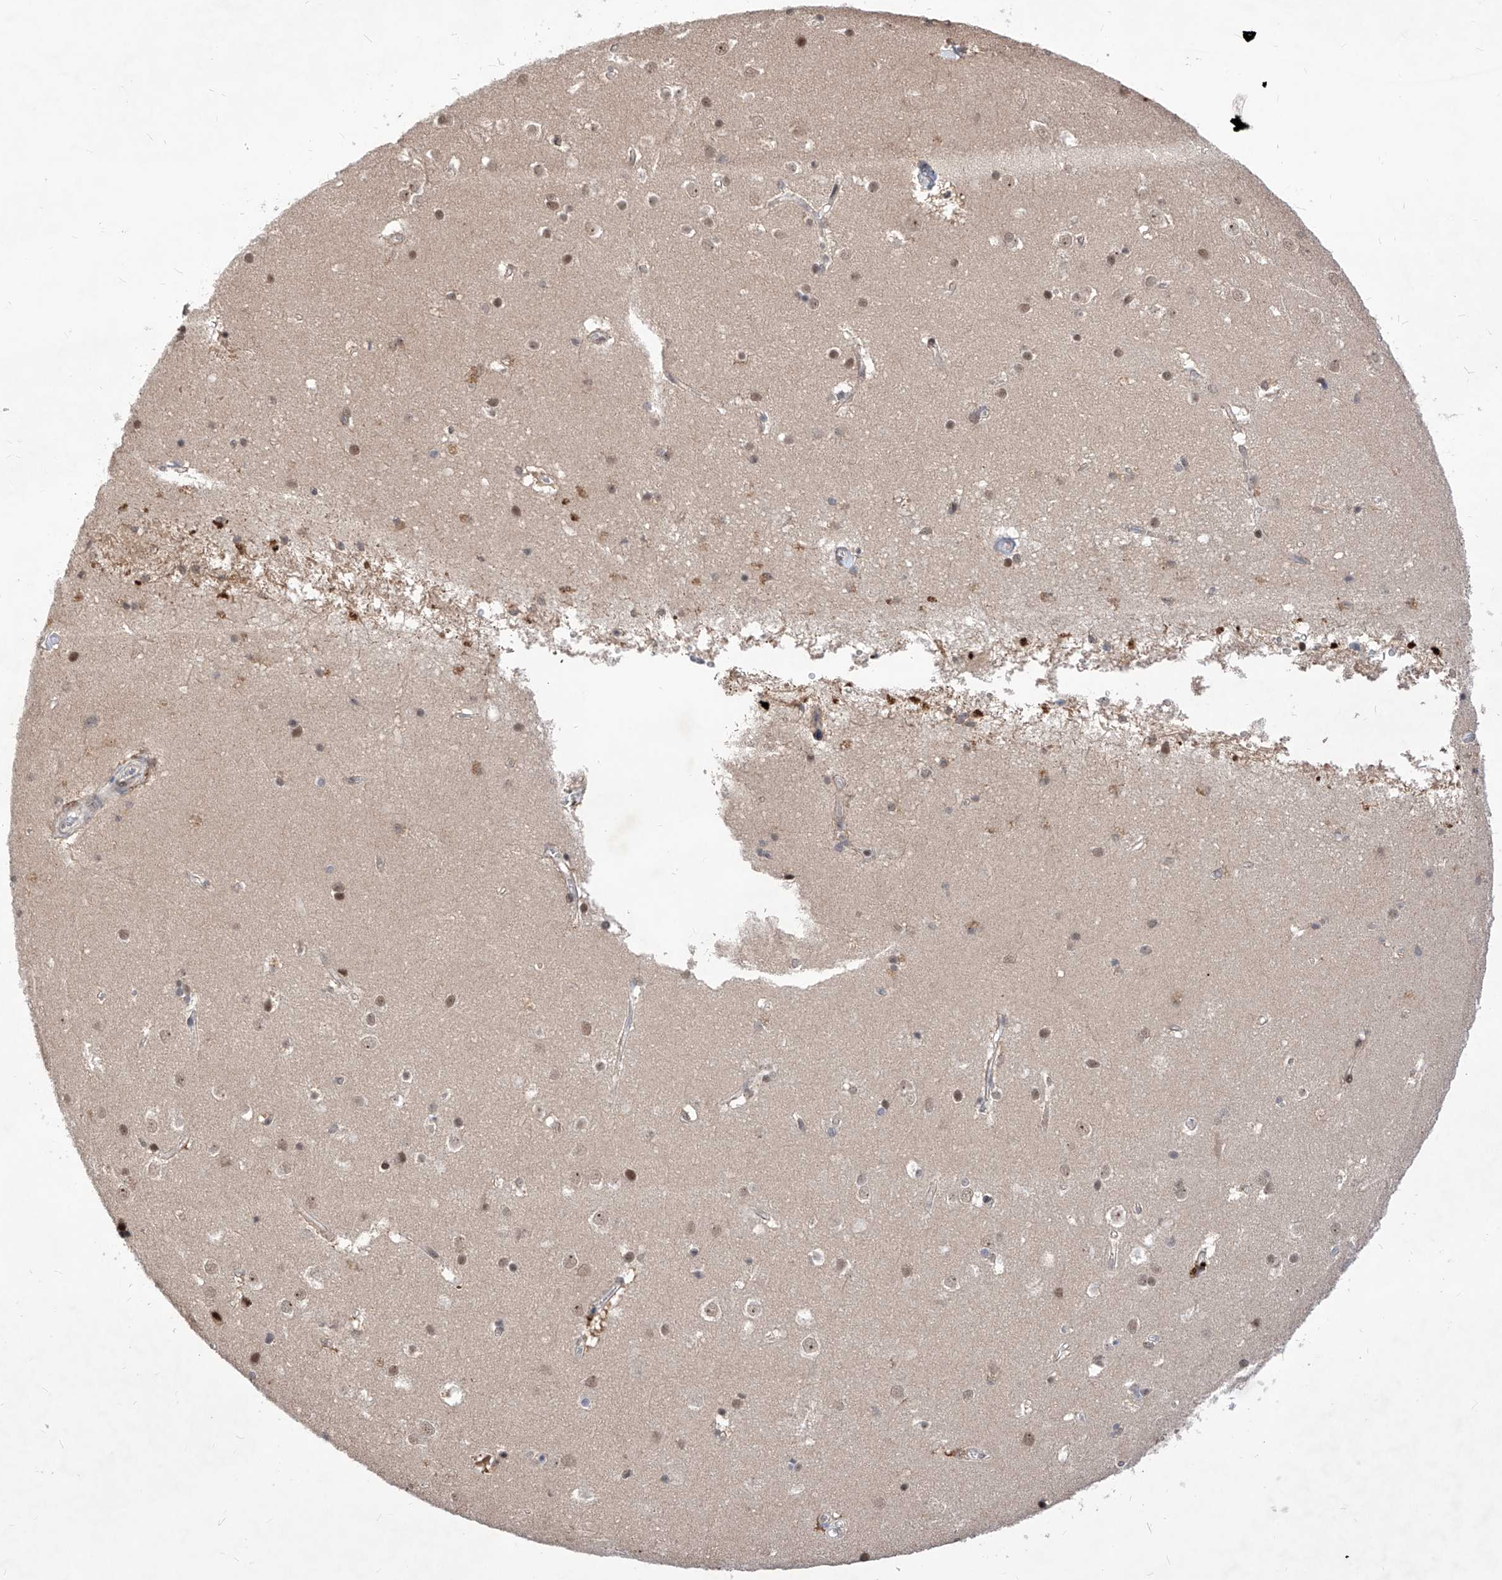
{"staining": {"intensity": "weak", "quantity": "25%-75%", "location": "cytoplasmic/membranous"}, "tissue": "cerebral cortex", "cell_type": "Endothelial cells", "image_type": "normal", "snomed": [{"axis": "morphology", "description": "Normal tissue, NOS"}, {"axis": "topography", "description": "Cerebral cortex"}], "caption": "Weak cytoplasmic/membranous positivity is identified in about 25%-75% of endothelial cells in normal cerebral cortex.", "gene": "LGR4", "patient": {"sex": "male", "age": 54}}